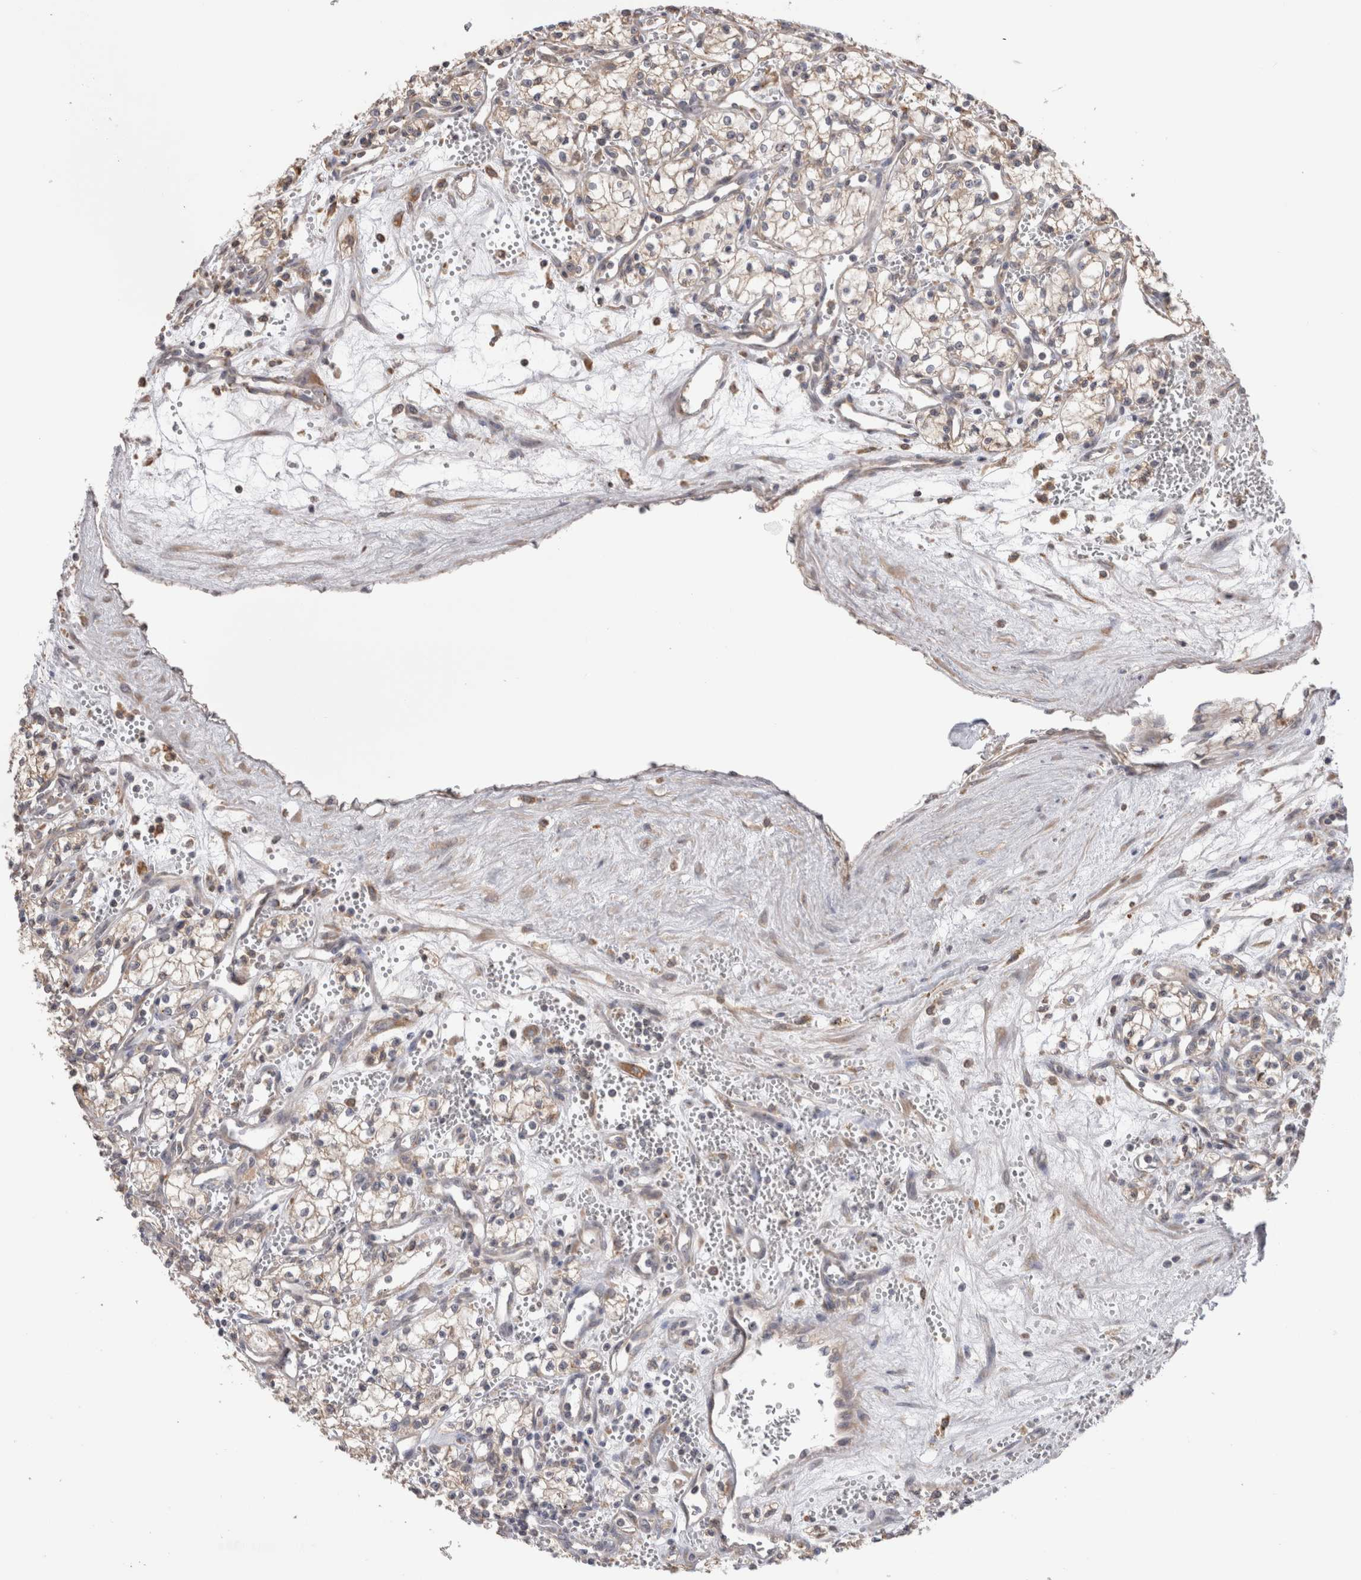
{"staining": {"intensity": "weak", "quantity": "25%-75%", "location": "cytoplasmic/membranous"}, "tissue": "renal cancer", "cell_type": "Tumor cells", "image_type": "cancer", "snomed": [{"axis": "morphology", "description": "Adenocarcinoma, NOS"}, {"axis": "topography", "description": "Kidney"}], "caption": "Immunohistochemistry (DAB) staining of human renal cancer (adenocarcinoma) displays weak cytoplasmic/membranous protein positivity in approximately 25%-75% of tumor cells. Using DAB (brown) and hematoxylin (blue) stains, captured at high magnification using brightfield microscopy.", "gene": "SMAP2", "patient": {"sex": "male", "age": 59}}